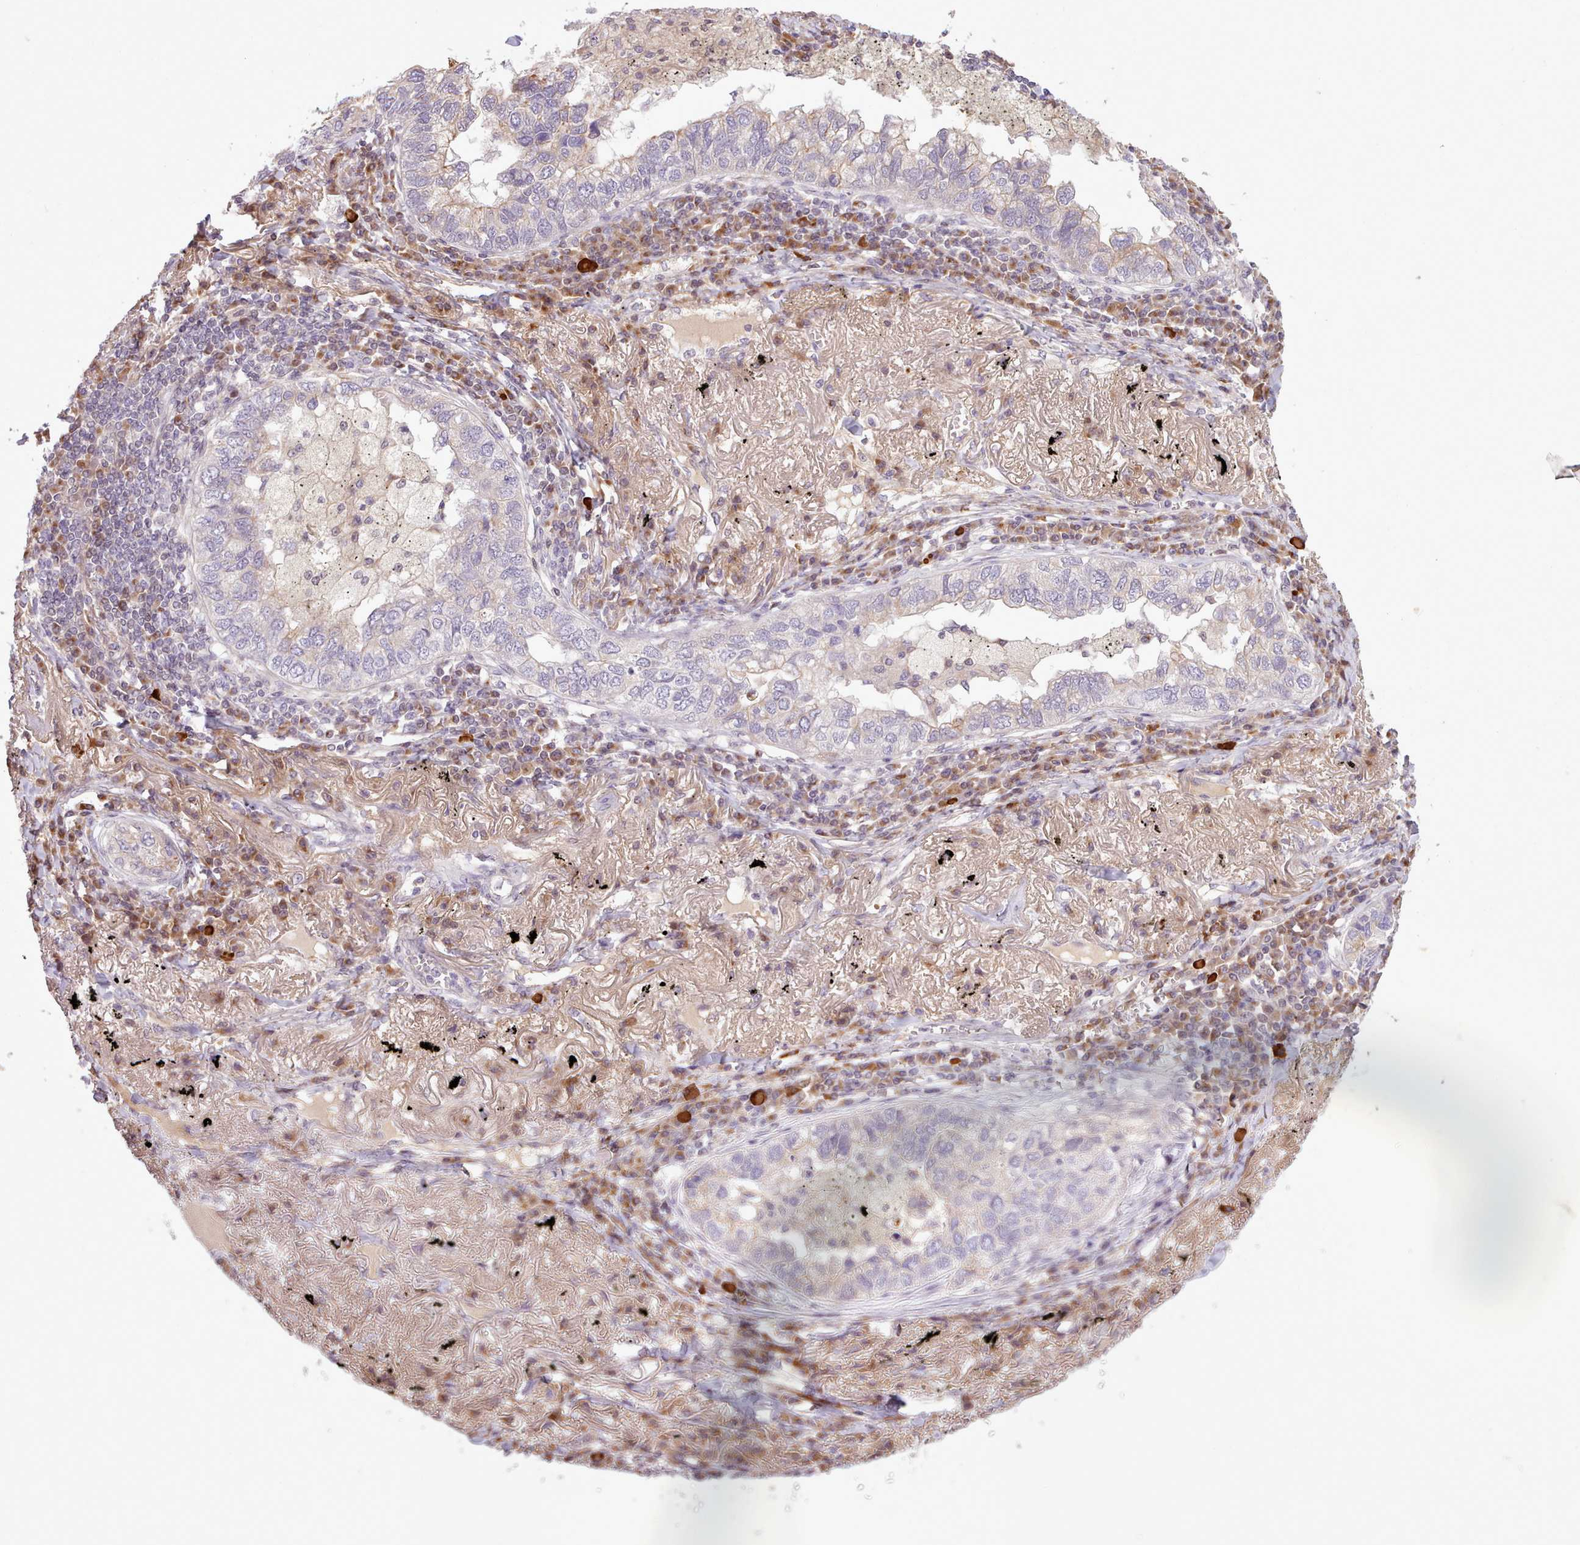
{"staining": {"intensity": "negative", "quantity": "none", "location": "none"}, "tissue": "lung cancer", "cell_type": "Tumor cells", "image_type": "cancer", "snomed": [{"axis": "morphology", "description": "Adenocarcinoma, NOS"}, {"axis": "topography", "description": "Lung"}], "caption": "The micrograph displays no staining of tumor cells in lung adenocarcinoma.", "gene": "NMRK1", "patient": {"sex": "male", "age": 65}}